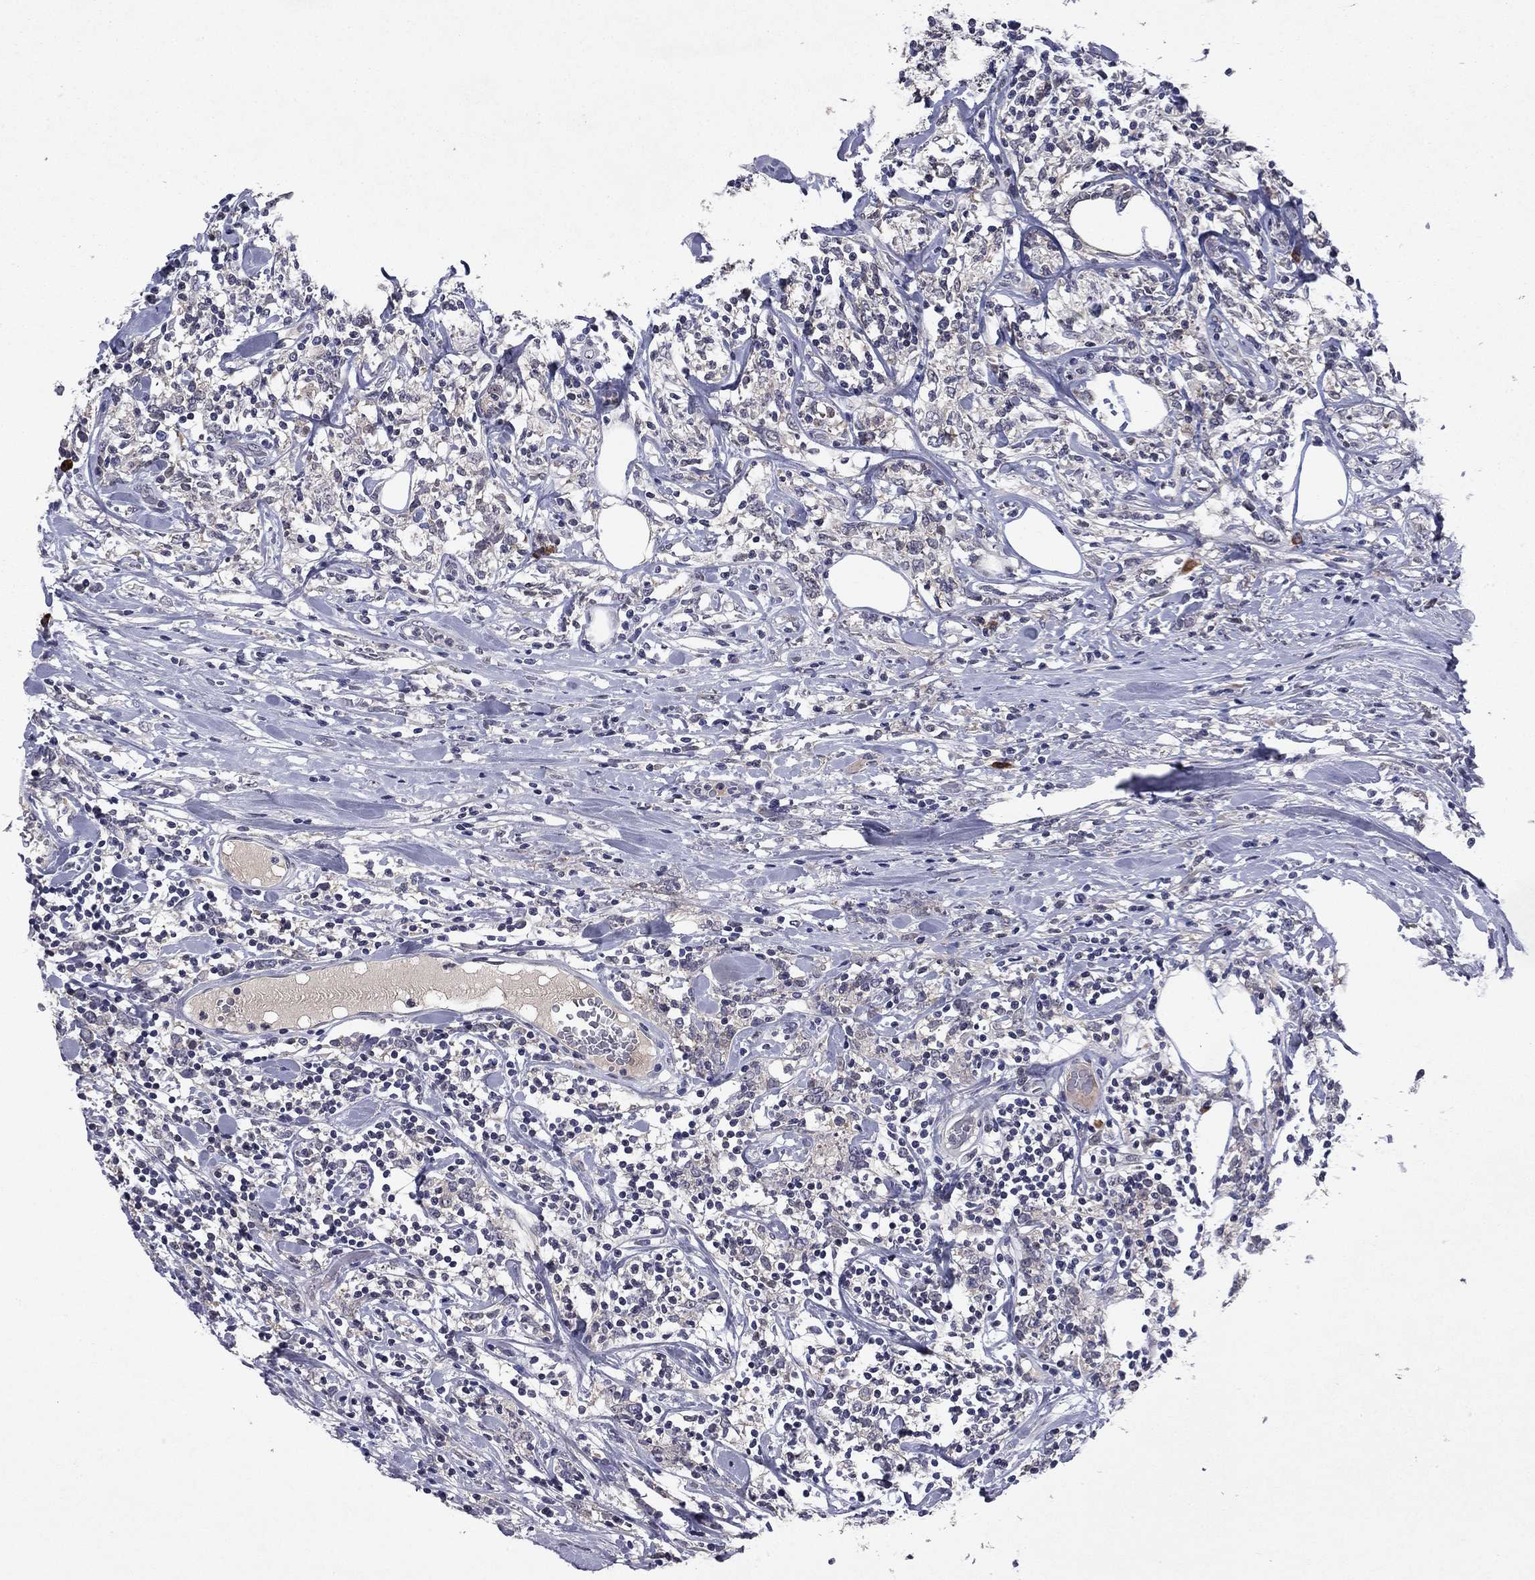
{"staining": {"intensity": "negative", "quantity": "none", "location": "none"}, "tissue": "lymphoma", "cell_type": "Tumor cells", "image_type": "cancer", "snomed": [{"axis": "morphology", "description": "Malignant lymphoma, non-Hodgkin's type, High grade"}, {"axis": "topography", "description": "Lymph node"}], "caption": "IHC micrograph of human high-grade malignant lymphoma, non-Hodgkin's type stained for a protein (brown), which demonstrates no expression in tumor cells.", "gene": "ECM1", "patient": {"sex": "female", "age": 84}}